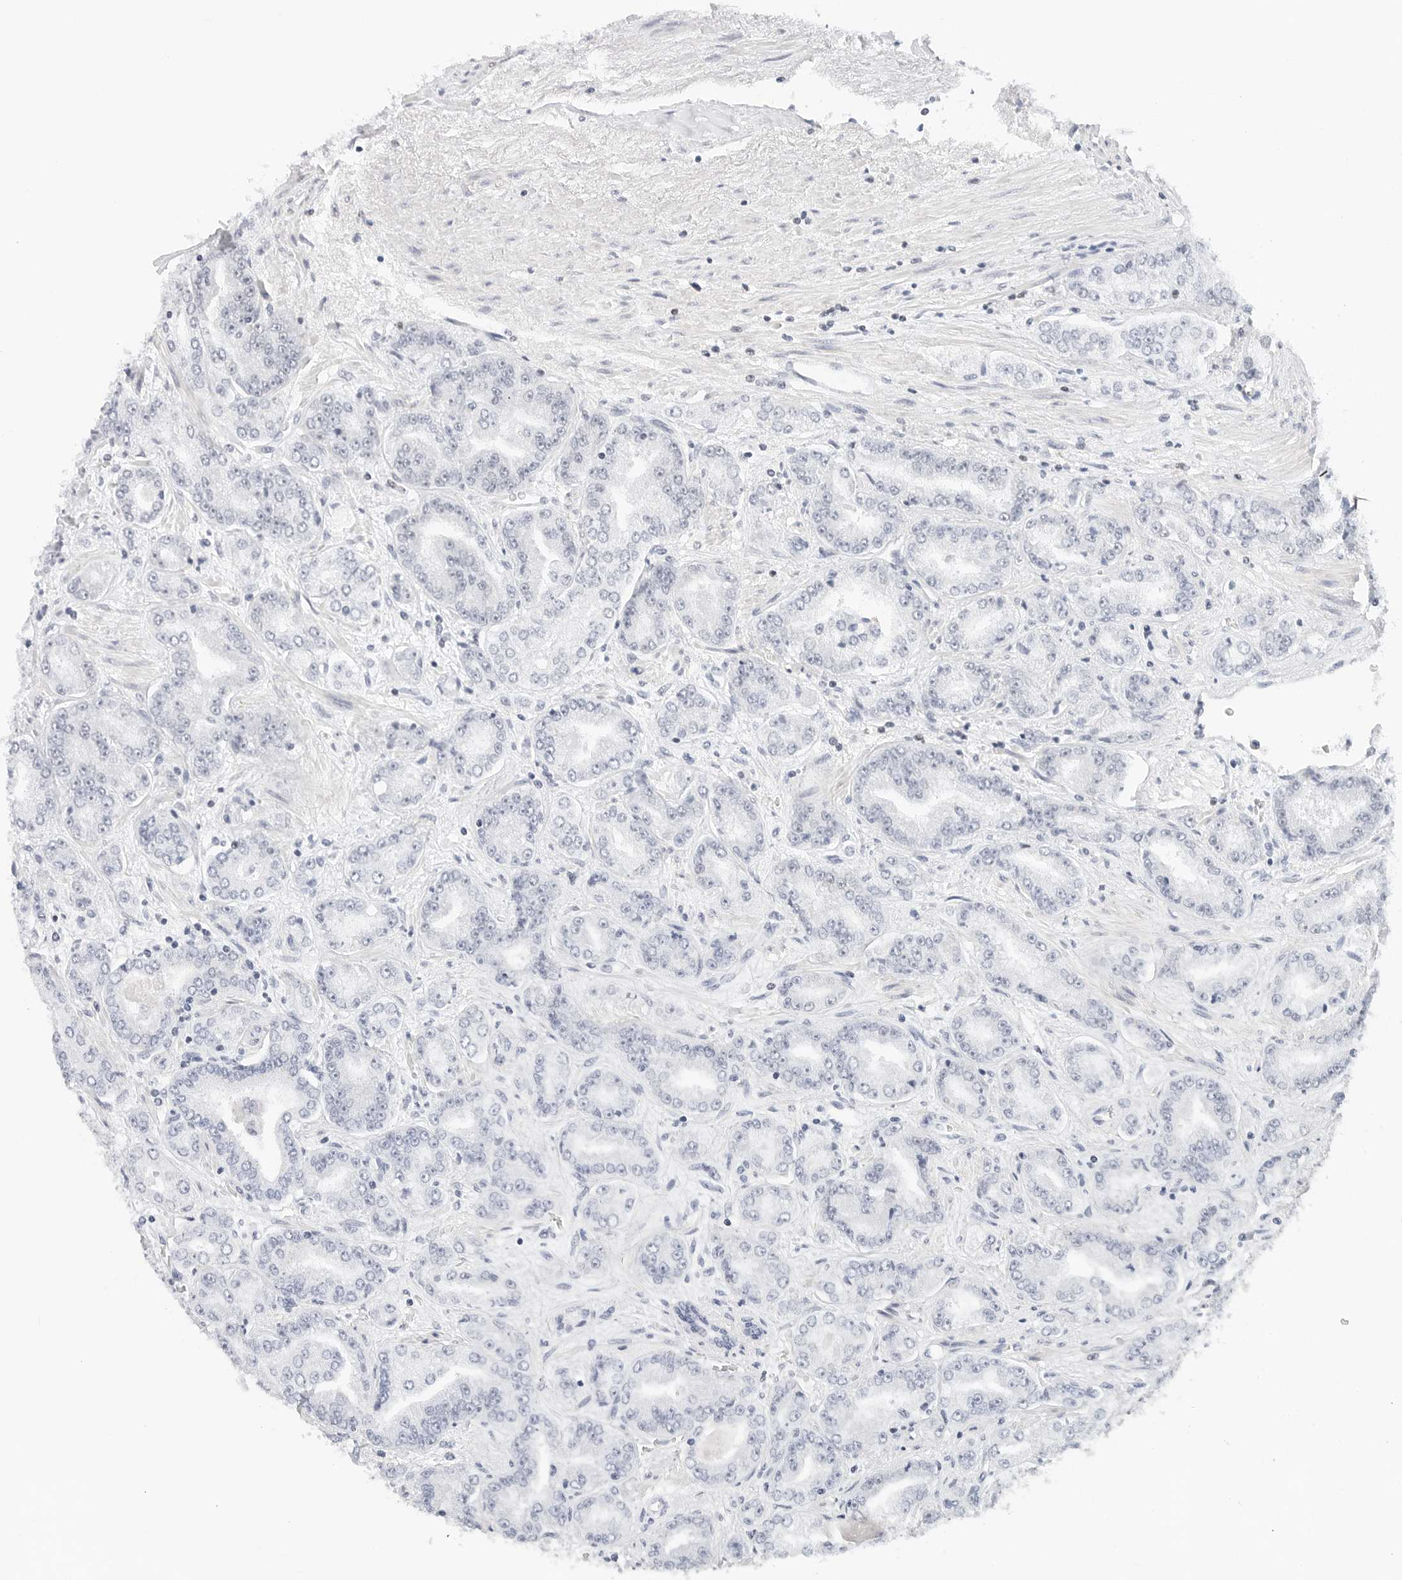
{"staining": {"intensity": "negative", "quantity": "none", "location": "none"}, "tissue": "prostate cancer", "cell_type": "Tumor cells", "image_type": "cancer", "snomed": [{"axis": "morphology", "description": "Adenocarcinoma, High grade"}, {"axis": "topography", "description": "Prostate"}], "caption": "A high-resolution photomicrograph shows immunohistochemistry (IHC) staining of adenocarcinoma (high-grade) (prostate), which shows no significant expression in tumor cells.", "gene": "NTMT2", "patient": {"sex": "male", "age": 71}}